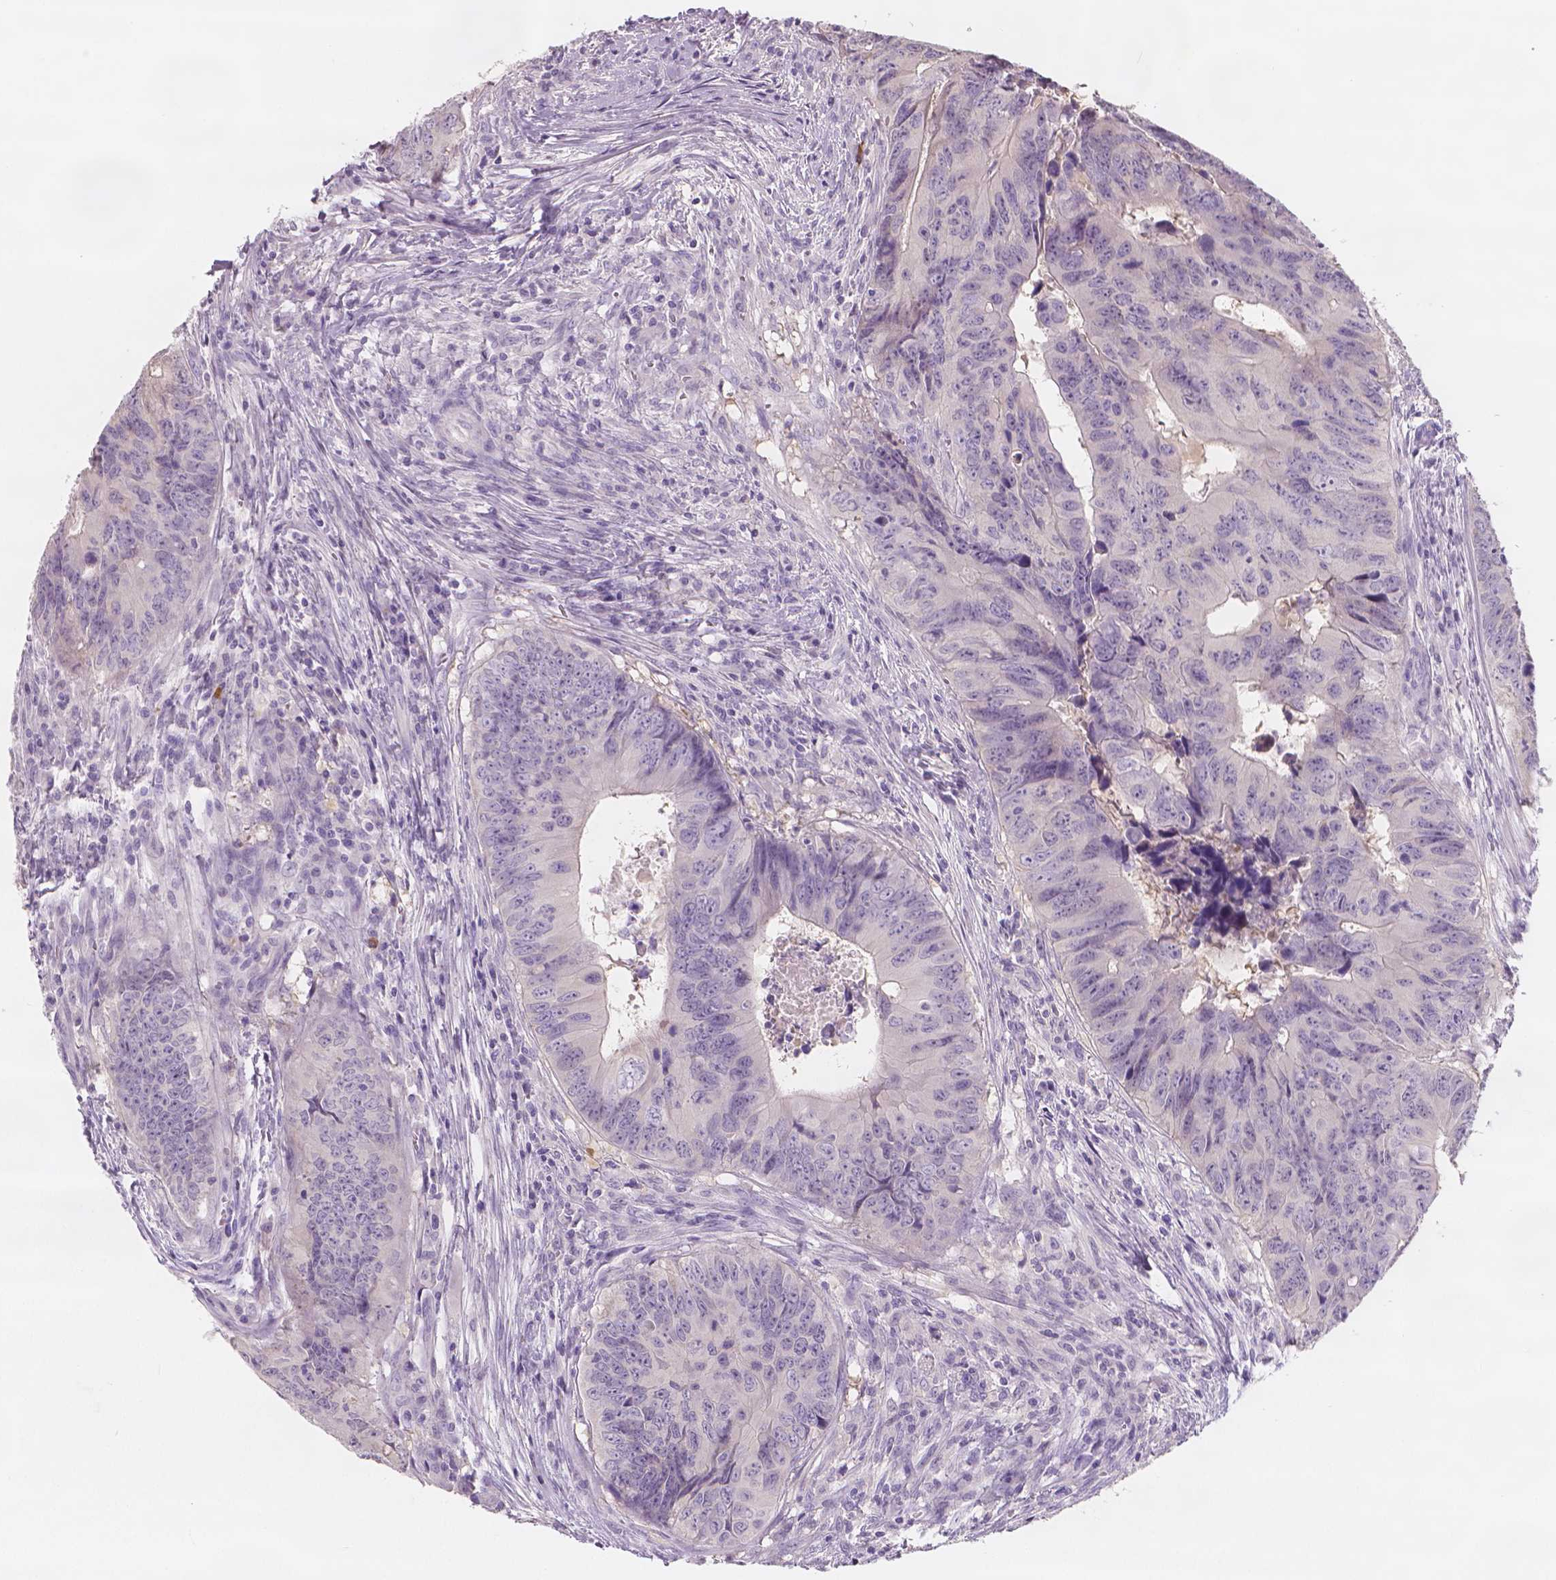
{"staining": {"intensity": "negative", "quantity": "none", "location": "none"}, "tissue": "colorectal cancer", "cell_type": "Tumor cells", "image_type": "cancer", "snomed": [{"axis": "morphology", "description": "Adenocarcinoma, NOS"}, {"axis": "topography", "description": "Colon"}], "caption": "Adenocarcinoma (colorectal) stained for a protein using immunohistochemistry (IHC) shows no expression tumor cells.", "gene": "APOA4", "patient": {"sex": "female", "age": 82}}